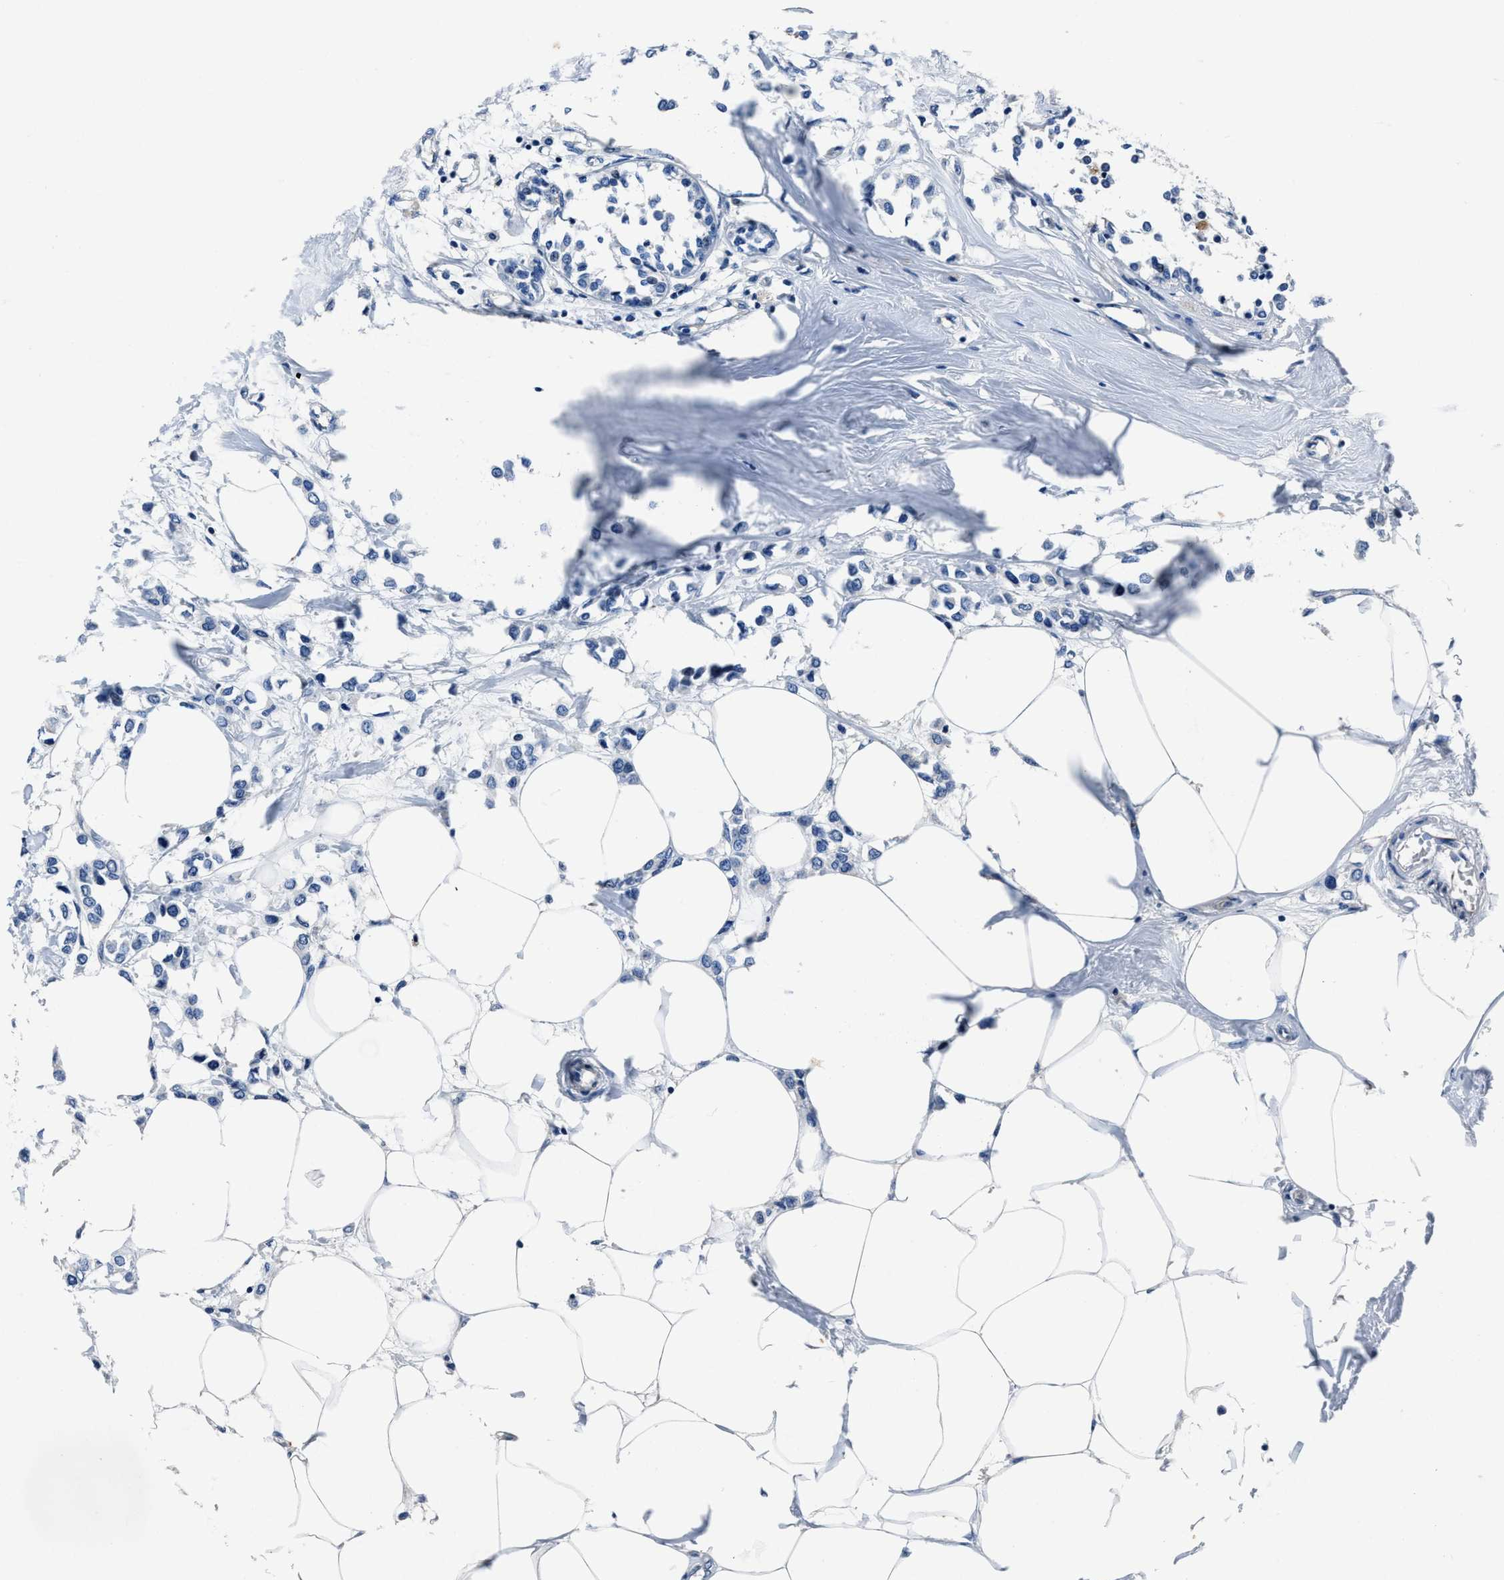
{"staining": {"intensity": "negative", "quantity": "none", "location": "none"}, "tissue": "breast cancer", "cell_type": "Tumor cells", "image_type": "cancer", "snomed": [{"axis": "morphology", "description": "Lobular carcinoma"}, {"axis": "topography", "description": "Breast"}], "caption": "Micrograph shows no protein expression in tumor cells of breast lobular carcinoma tissue. The staining is performed using DAB (3,3'-diaminobenzidine) brown chromogen with nuclei counter-stained in using hematoxylin.", "gene": "NACAD", "patient": {"sex": "female", "age": 51}}